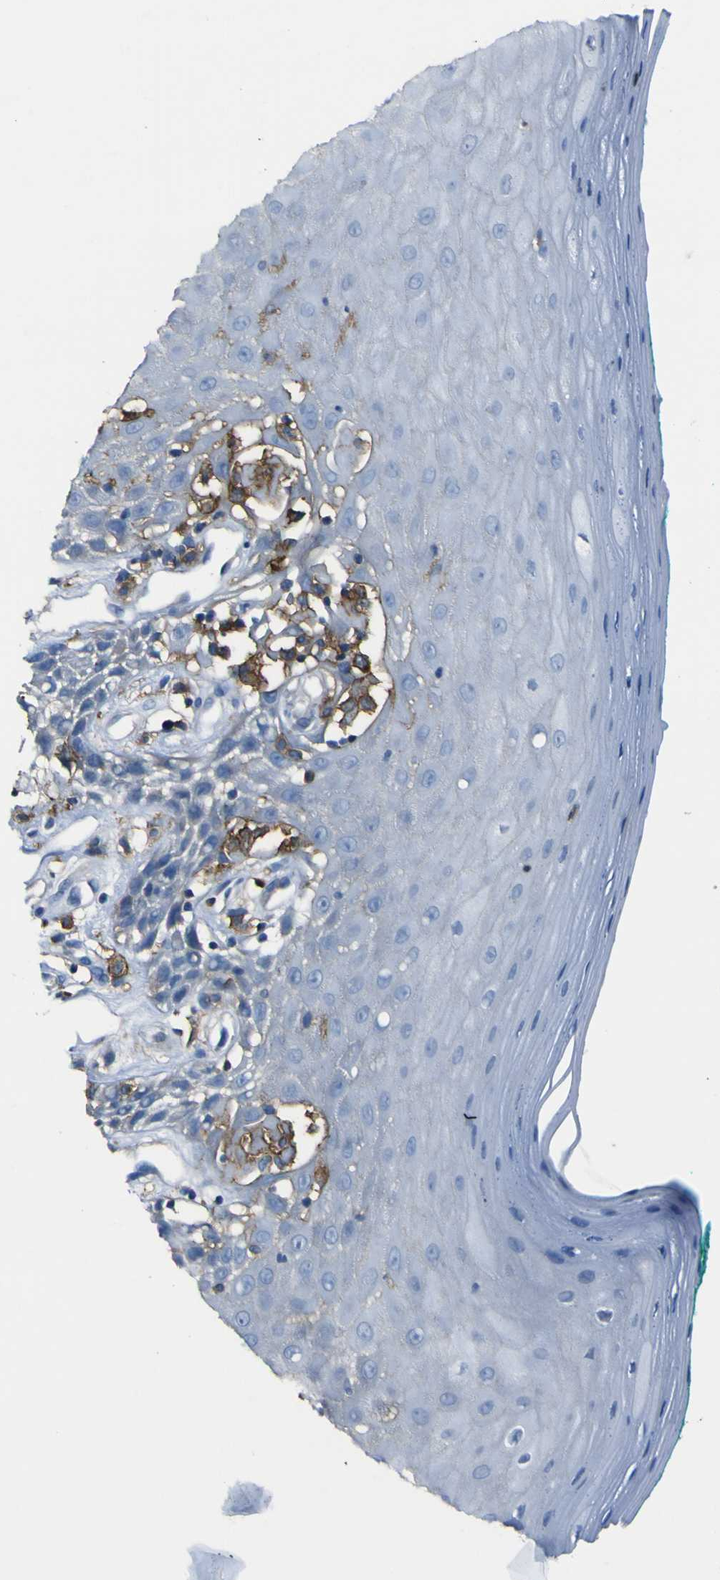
{"staining": {"intensity": "negative", "quantity": "none", "location": "none"}, "tissue": "oral mucosa", "cell_type": "Squamous epithelial cells", "image_type": "normal", "snomed": [{"axis": "morphology", "description": "Normal tissue, NOS"}, {"axis": "morphology", "description": "Squamous cell carcinoma, NOS"}, {"axis": "topography", "description": "Skeletal muscle"}, {"axis": "topography", "description": "Oral tissue"}, {"axis": "topography", "description": "Head-Neck"}], "caption": "This is a micrograph of IHC staining of benign oral mucosa, which shows no staining in squamous epithelial cells.", "gene": "LAIR1", "patient": {"sex": "female", "age": 84}}